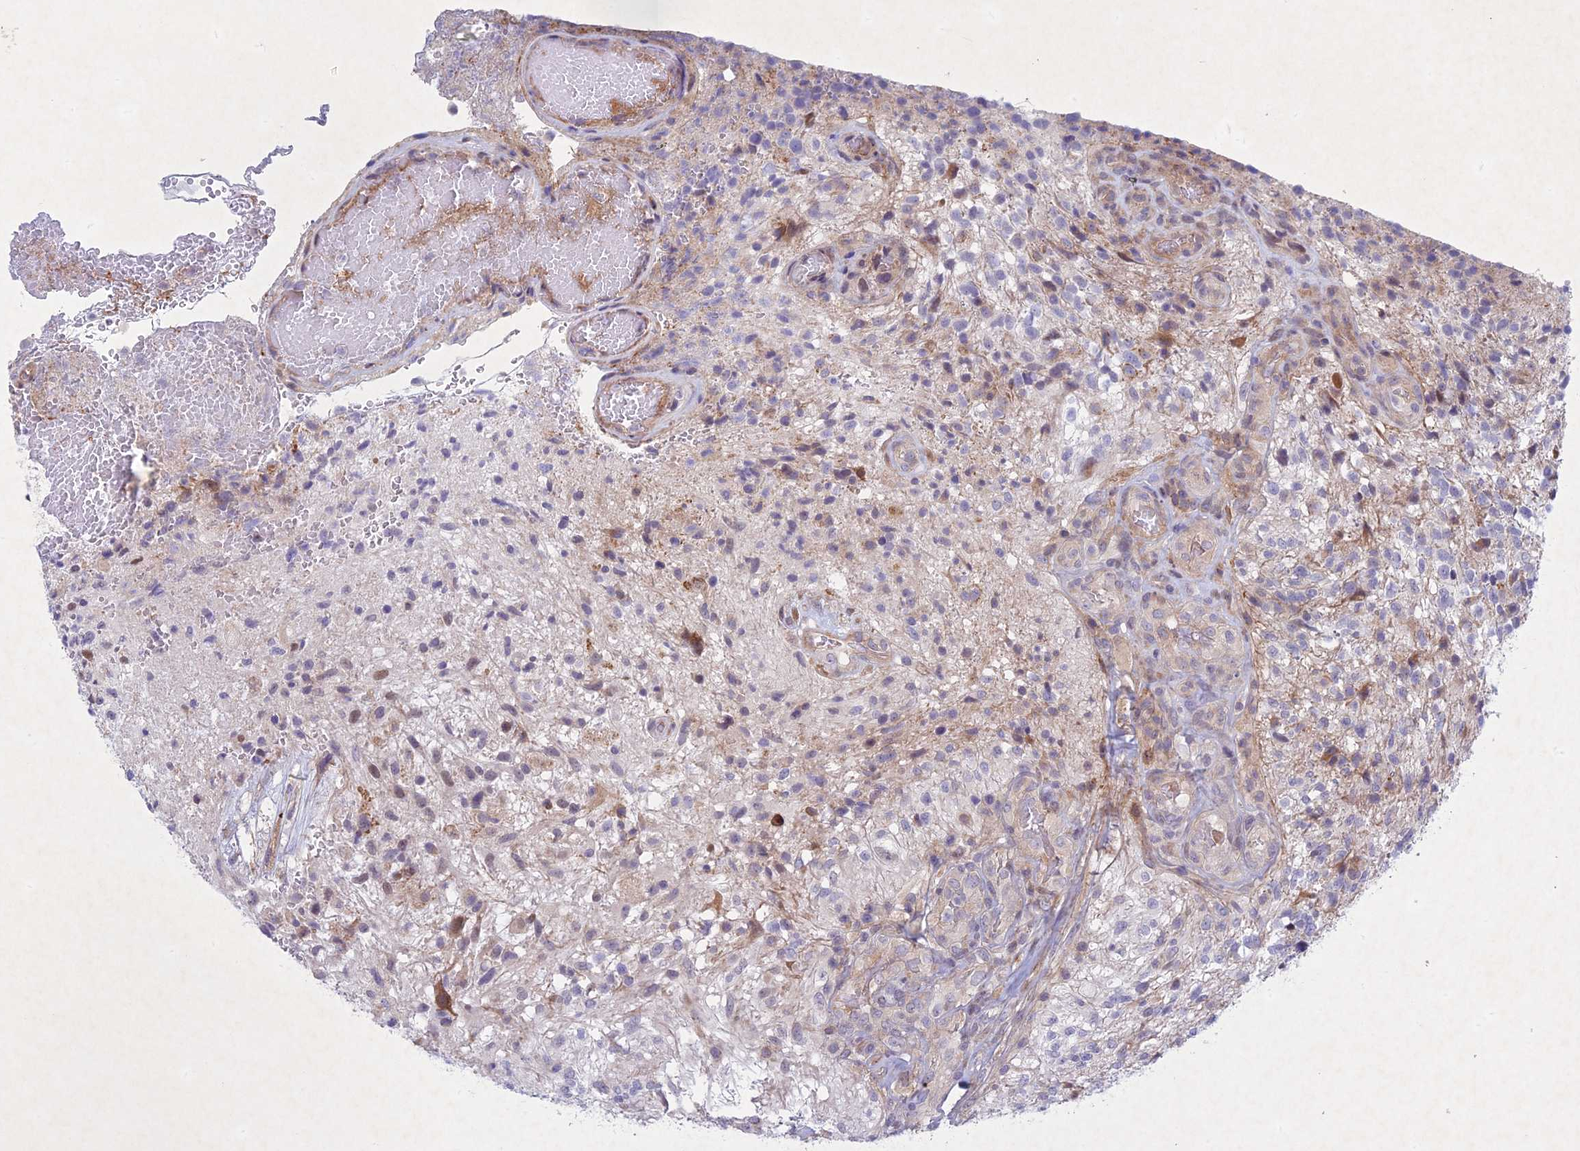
{"staining": {"intensity": "negative", "quantity": "none", "location": "none"}, "tissue": "glioma", "cell_type": "Tumor cells", "image_type": "cancer", "snomed": [{"axis": "morphology", "description": "Glioma, malignant, High grade"}, {"axis": "topography", "description": "Brain"}], "caption": "A histopathology image of malignant glioma (high-grade) stained for a protein reveals no brown staining in tumor cells. (DAB immunohistochemistry with hematoxylin counter stain).", "gene": "PTHLH", "patient": {"sex": "male", "age": 56}}